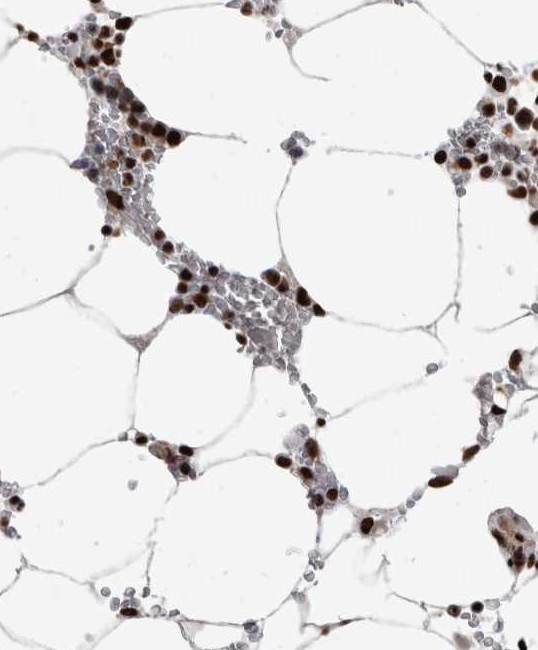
{"staining": {"intensity": "strong", "quantity": ">75%", "location": "nuclear"}, "tissue": "bone marrow", "cell_type": "Hematopoietic cells", "image_type": "normal", "snomed": [{"axis": "morphology", "description": "Normal tissue, NOS"}, {"axis": "topography", "description": "Bone marrow"}], "caption": "Immunohistochemical staining of normal human bone marrow displays strong nuclear protein staining in about >75% of hematopoietic cells.", "gene": "HNRNPM", "patient": {"sex": "male", "age": 70}}